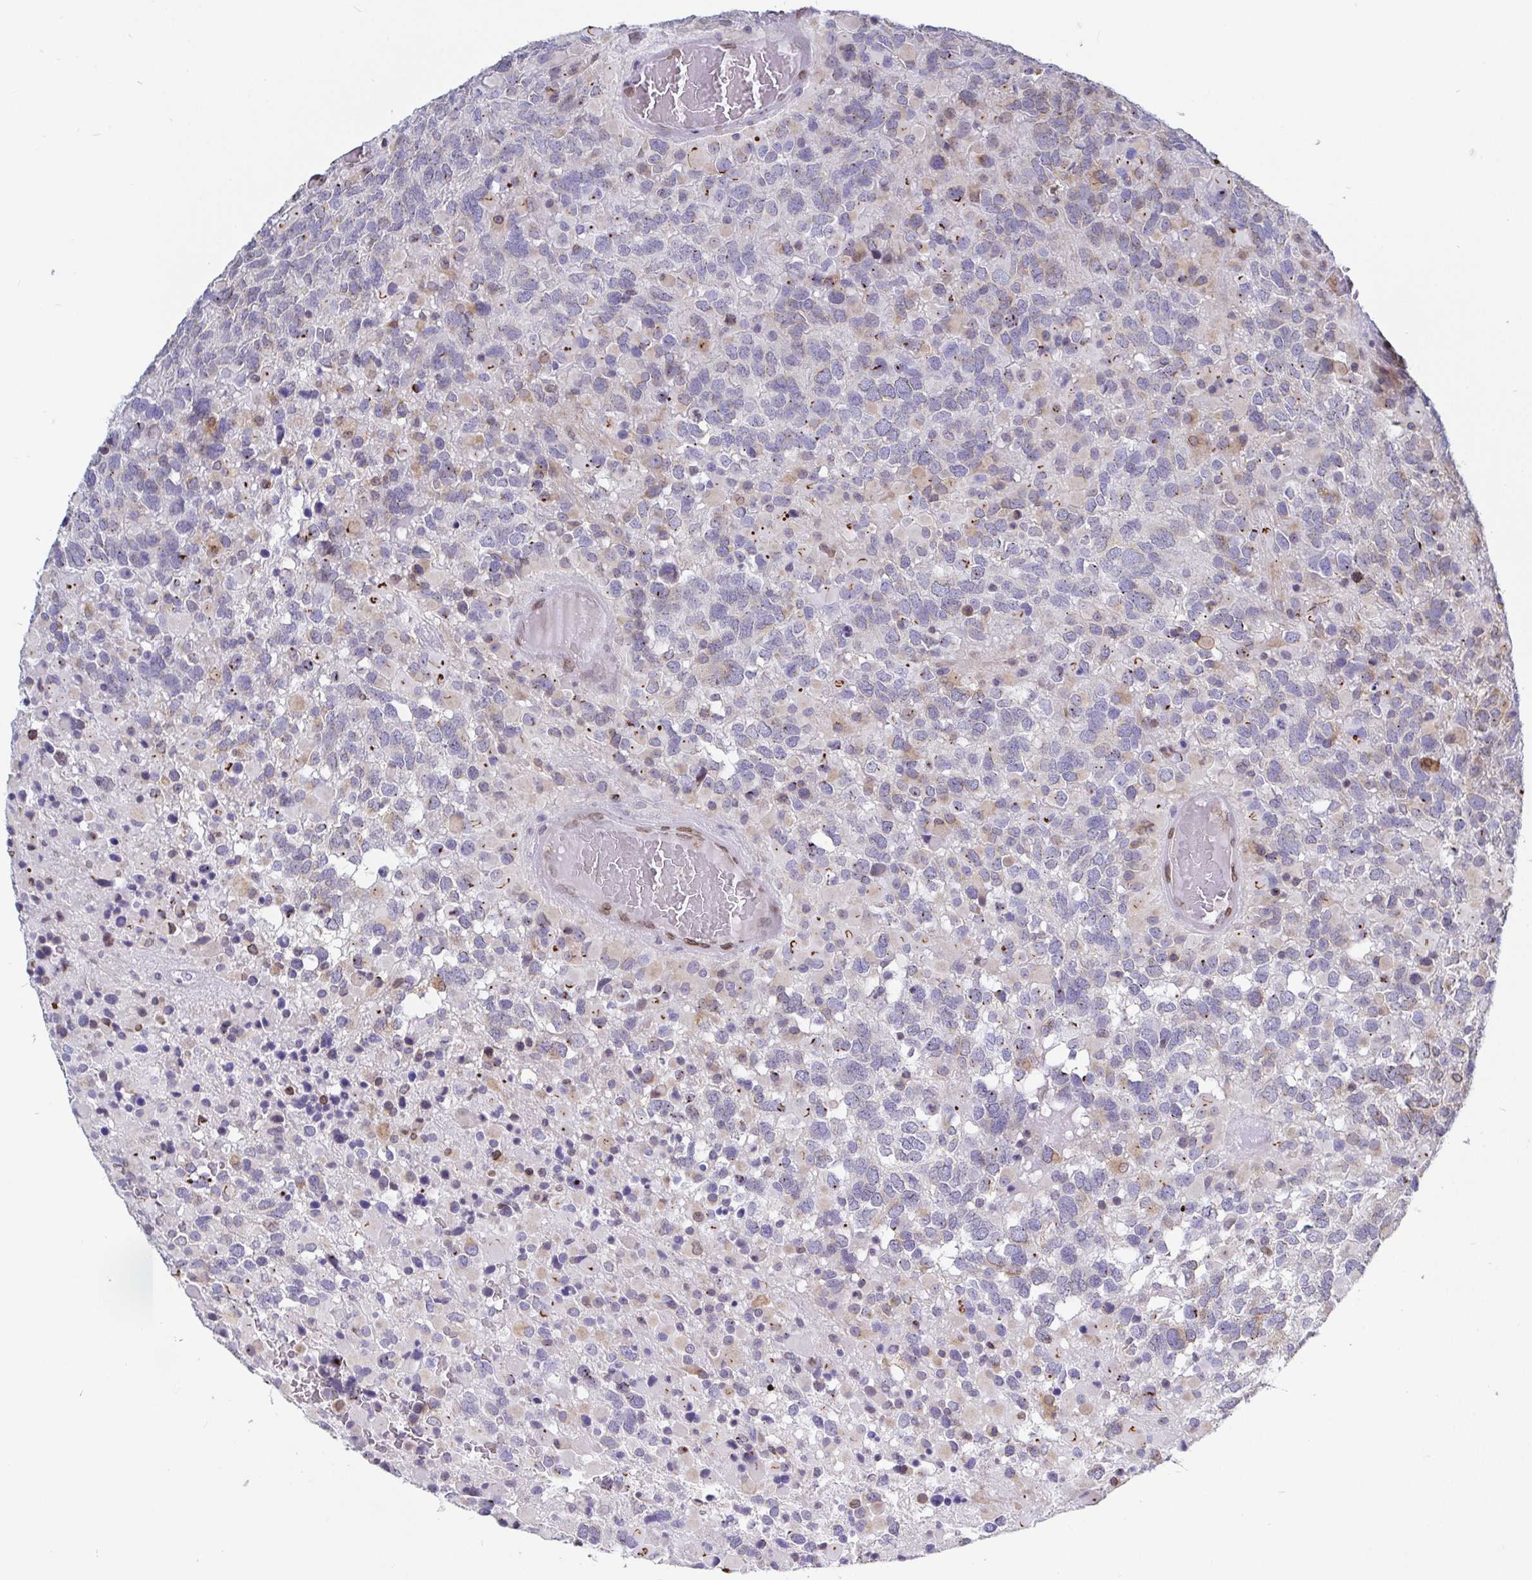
{"staining": {"intensity": "strong", "quantity": "25%-75%", "location": "cytoplasmic/membranous"}, "tissue": "glioma", "cell_type": "Tumor cells", "image_type": "cancer", "snomed": [{"axis": "morphology", "description": "Glioma, malignant, High grade"}, {"axis": "topography", "description": "Brain"}], "caption": "Glioma stained for a protein (brown) displays strong cytoplasmic/membranous positive positivity in approximately 25%-75% of tumor cells.", "gene": "EMD", "patient": {"sex": "female", "age": 40}}